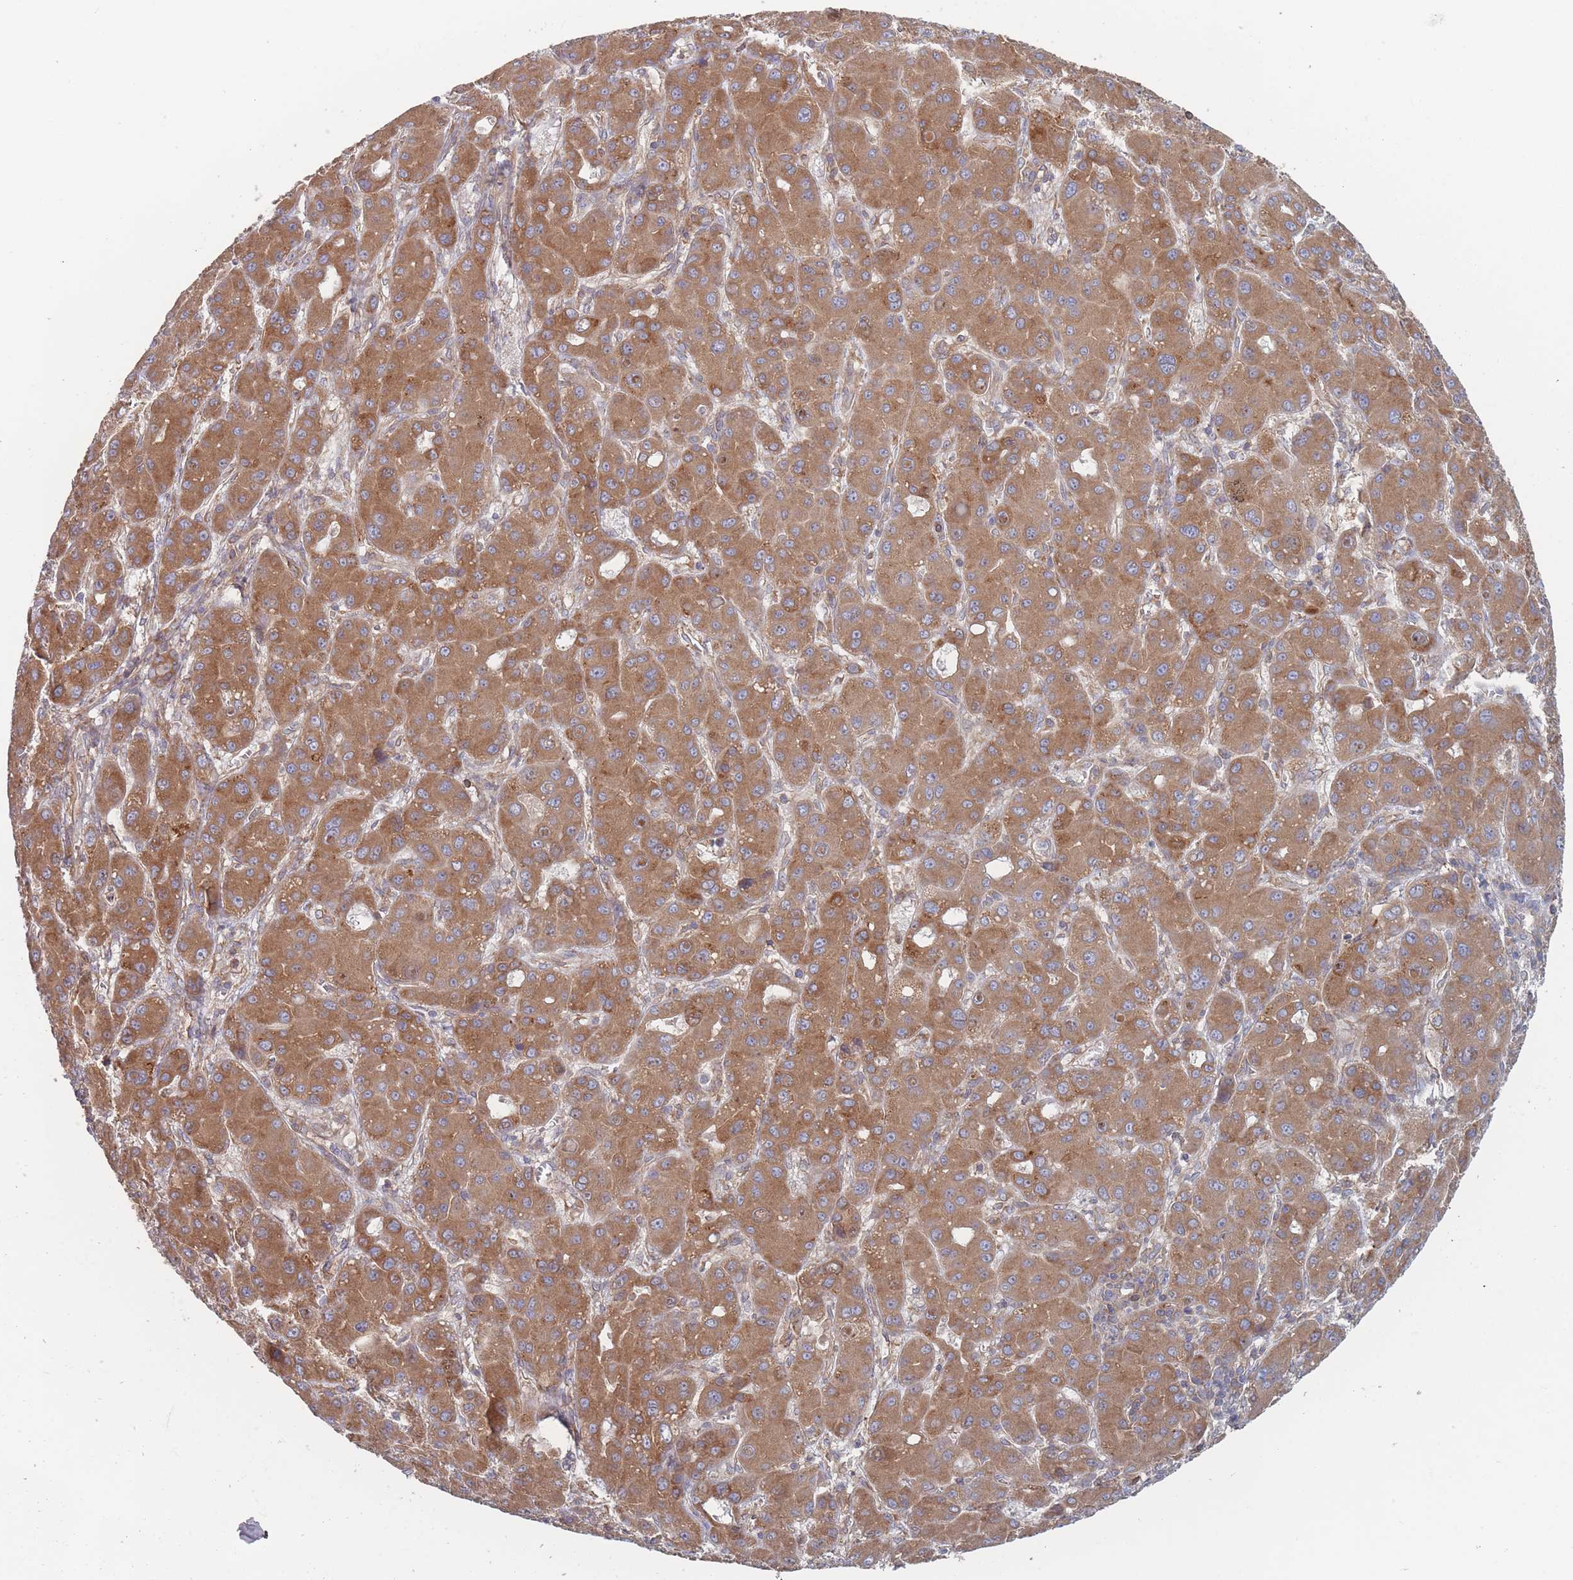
{"staining": {"intensity": "strong", "quantity": ">75%", "location": "cytoplasmic/membranous"}, "tissue": "liver cancer", "cell_type": "Tumor cells", "image_type": "cancer", "snomed": [{"axis": "morphology", "description": "Carcinoma, Hepatocellular, NOS"}, {"axis": "topography", "description": "Liver"}], "caption": "Immunohistochemical staining of human liver hepatocellular carcinoma shows high levels of strong cytoplasmic/membranous expression in about >75% of tumor cells. Using DAB (3,3'-diaminobenzidine) (brown) and hematoxylin (blue) stains, captured at high magnification using brightfield microscopy.", "gene": "KDSR", "patient": {"sex": "male", "age": 55}}